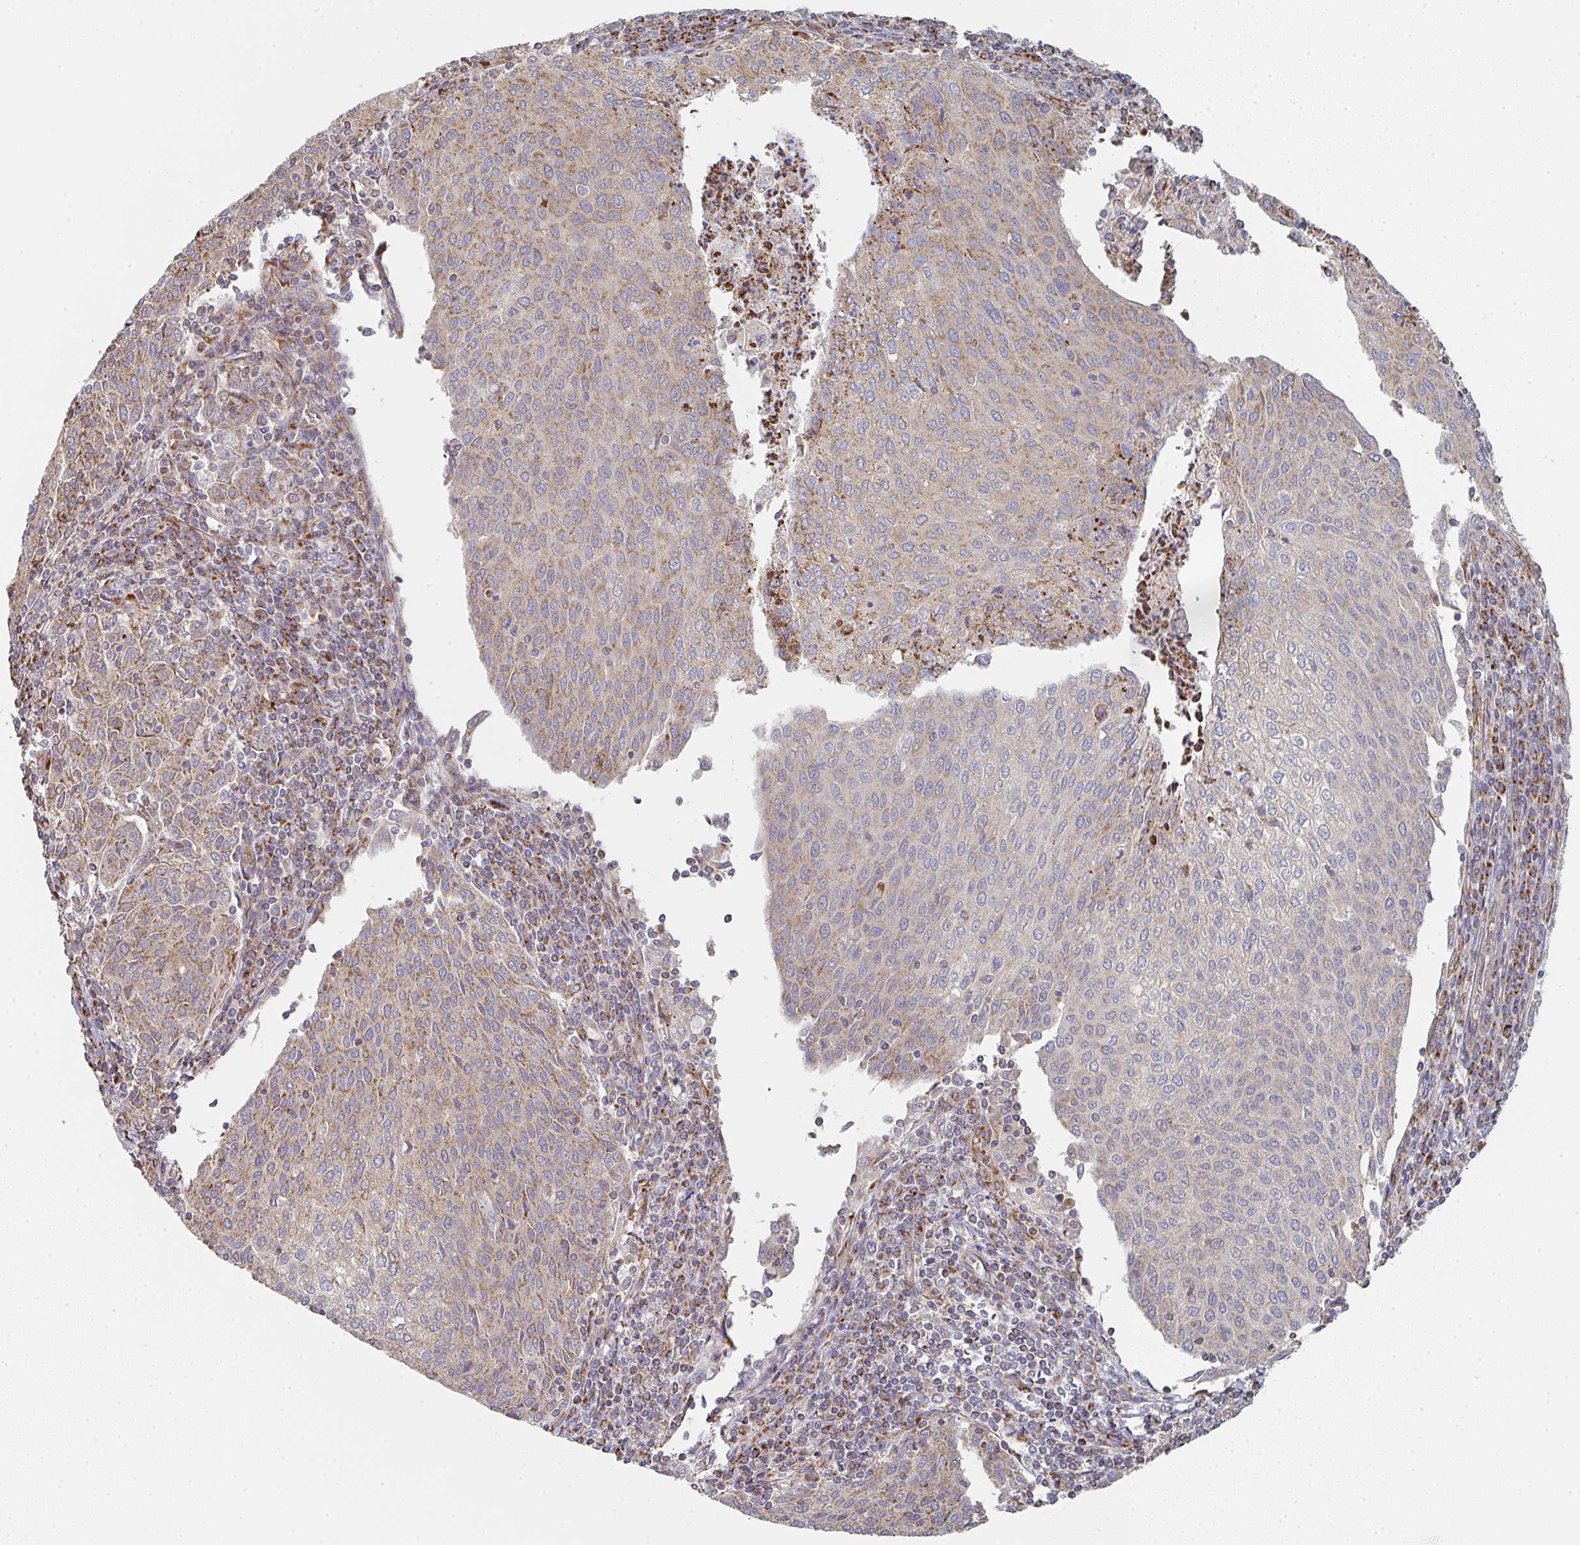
{"staining": {"intensity": "moderate", "quantity": "<25%", "location": "cytoplasmic/membranous"}, "tissue": "cervical cancer", "cell_type": "Tumor cells", "image_type": "cancer", "snomed": [{"axis": "morphology", "description": "Squamous cell carcinoma, NOS"}, {"axis": "topography", "description": "Cervix"}], "caption": "Cervical cancer stained with a protein marker shows moderate staining in tumor cells.", "gene": "ZNF526", "patient": {"sex": "female", "age": 46}}